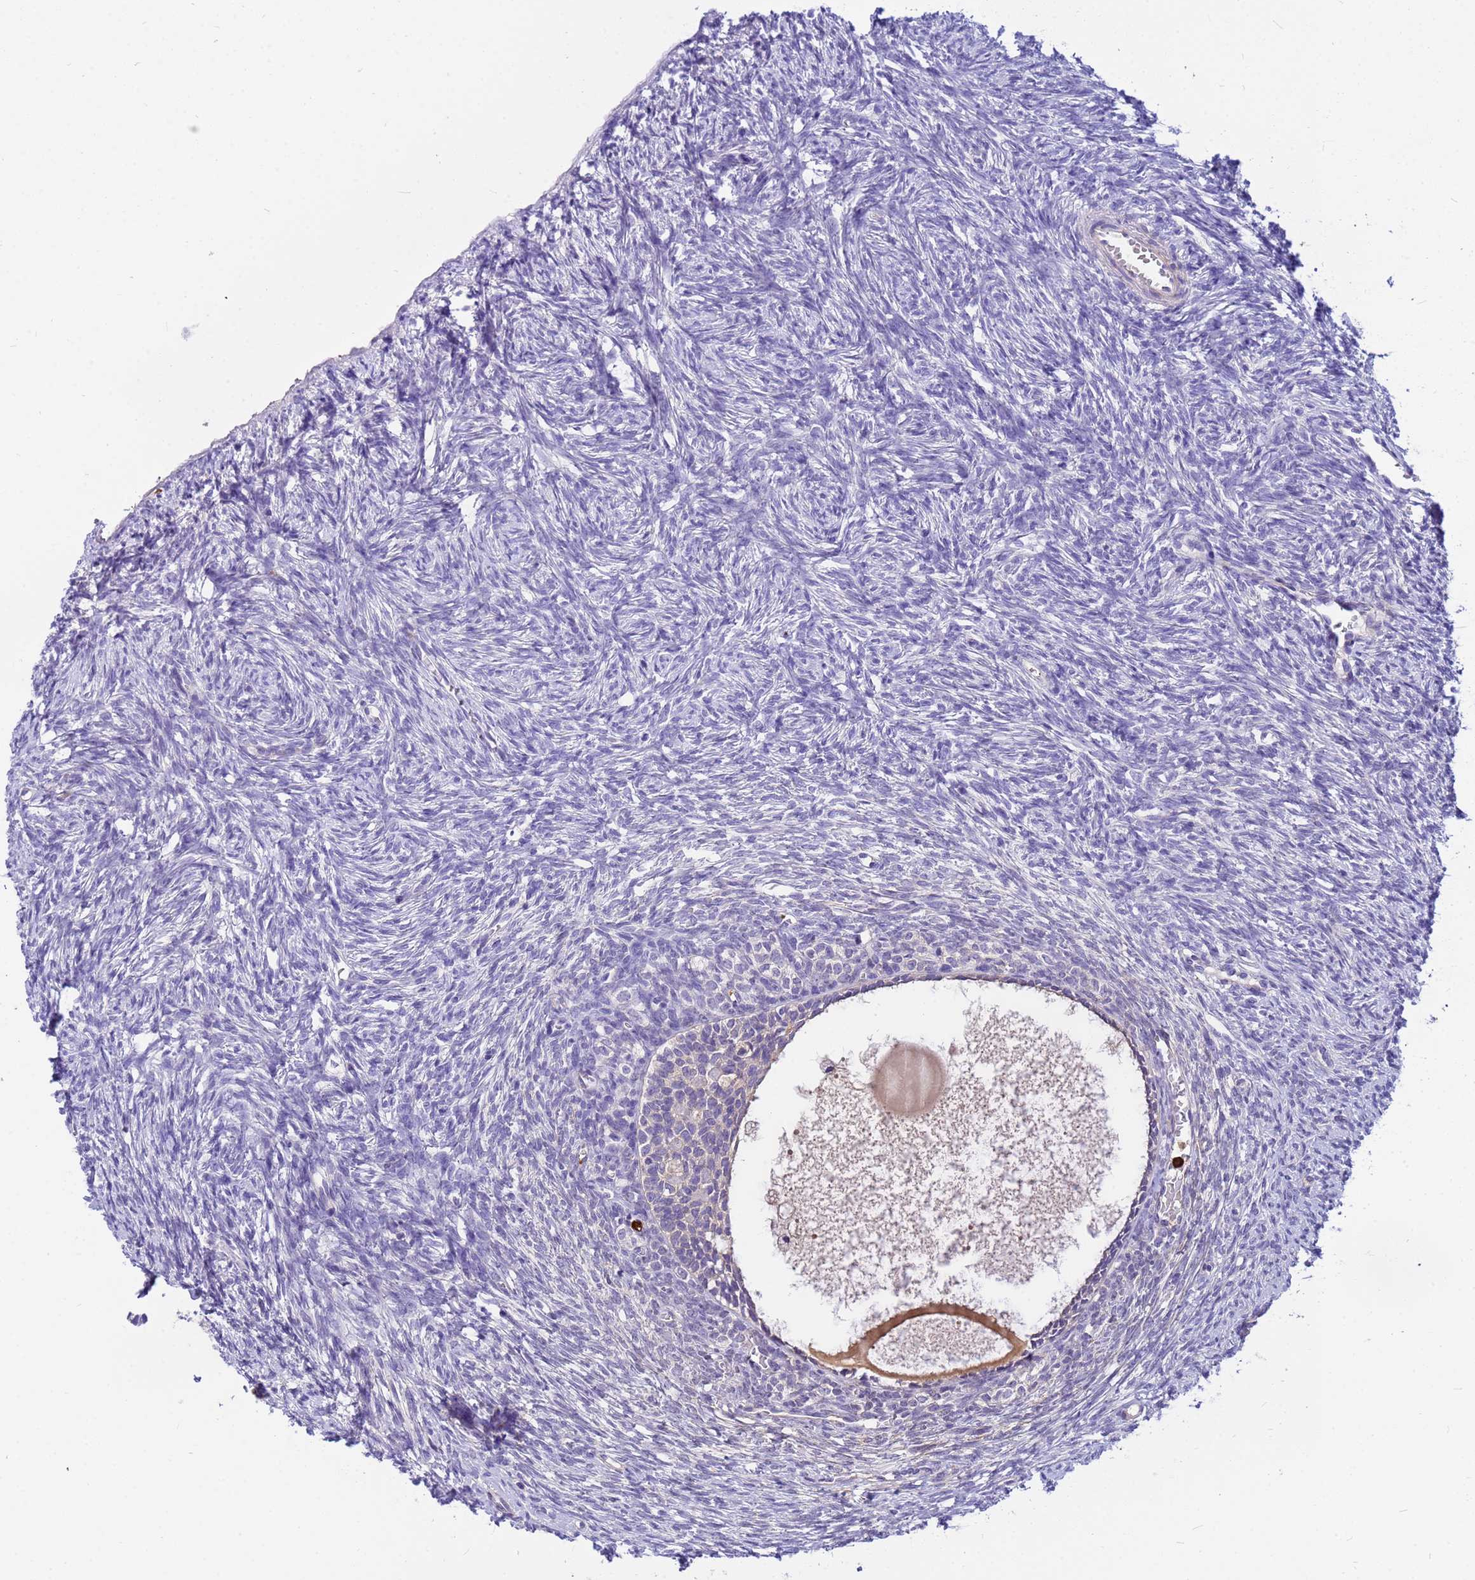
{"staining": {"intensity": "moderate", "quantity": "<25%", "location": "cytoplasmic/membranous"}, "tissue": "ovary", "cell_type": "Follicle cells", "image_type": "normal", "snomed": [{"axis": "morphology", "description": "Normal tissue, NOS"}, {"axis": "topography", "description": "Ovary"}], "caption": "Immunohistochemical staining of unremarkable ovary reveals low levels of moderate cytoplasmic/membranous staining in about <25% of follicle cells.", "gene": "ORM1", "patient": {"sex": "female", "age": 51}}